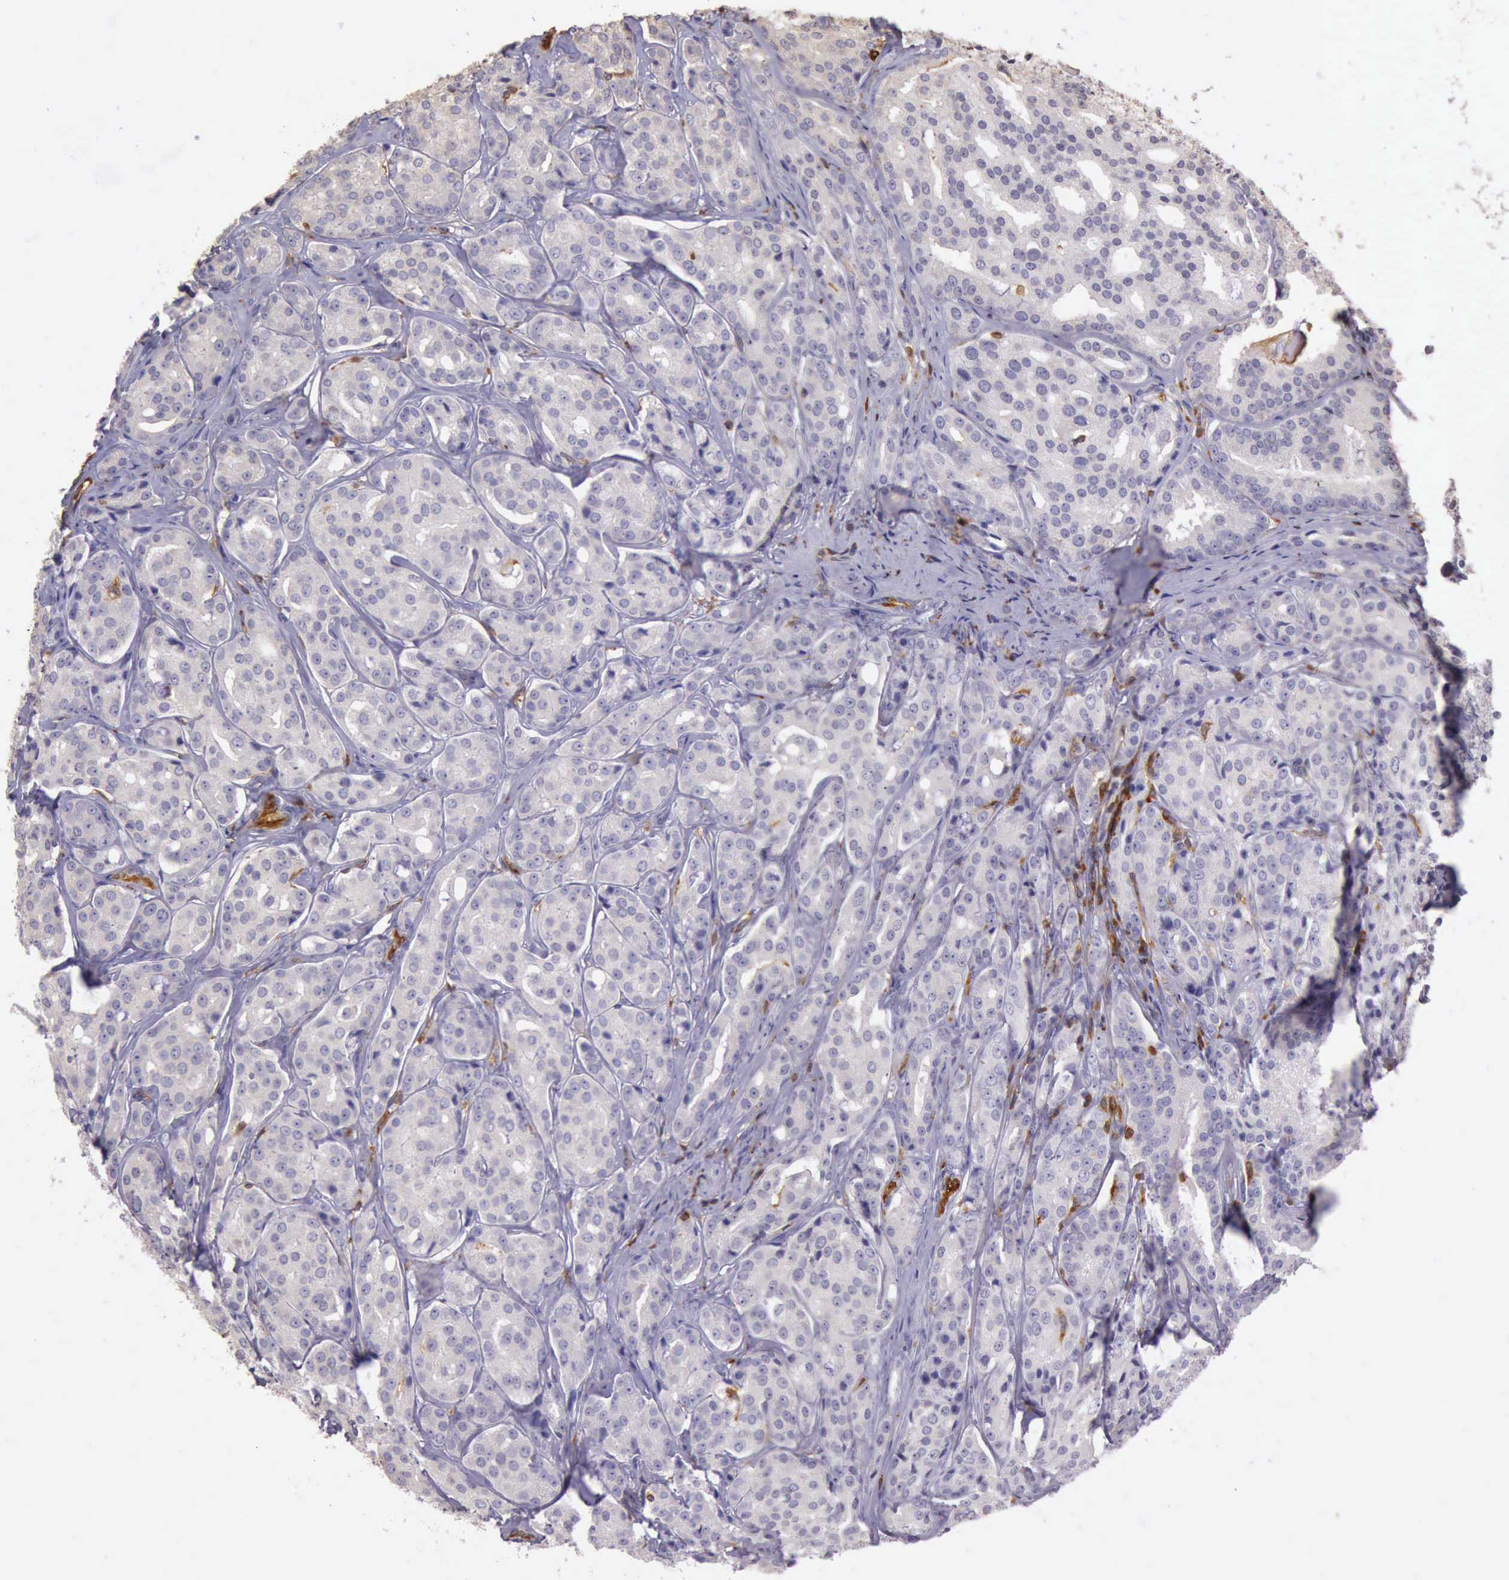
{"staining": {"intensity": "weak", "quantity": "<25%", "location": "cytoplasmic/membranous"}, "tissue": "prostate cancer", "cell_type": "Tumor cells", "image_type": "cancer", "snomed": [{"axis": "morphology", "description": "Adenocarcinoma, High grade"}, {"axis": "topography", "description": "Prostate"}], "caption": "DAB (3,3'-diaminobenzidine) immunohistochemical staining of human prostate high-grade adenocarcinoma shows no significant expression in tumor cells.", "gene": "ARHGAP4", "patient": {"sex": "male", "age": 64}}